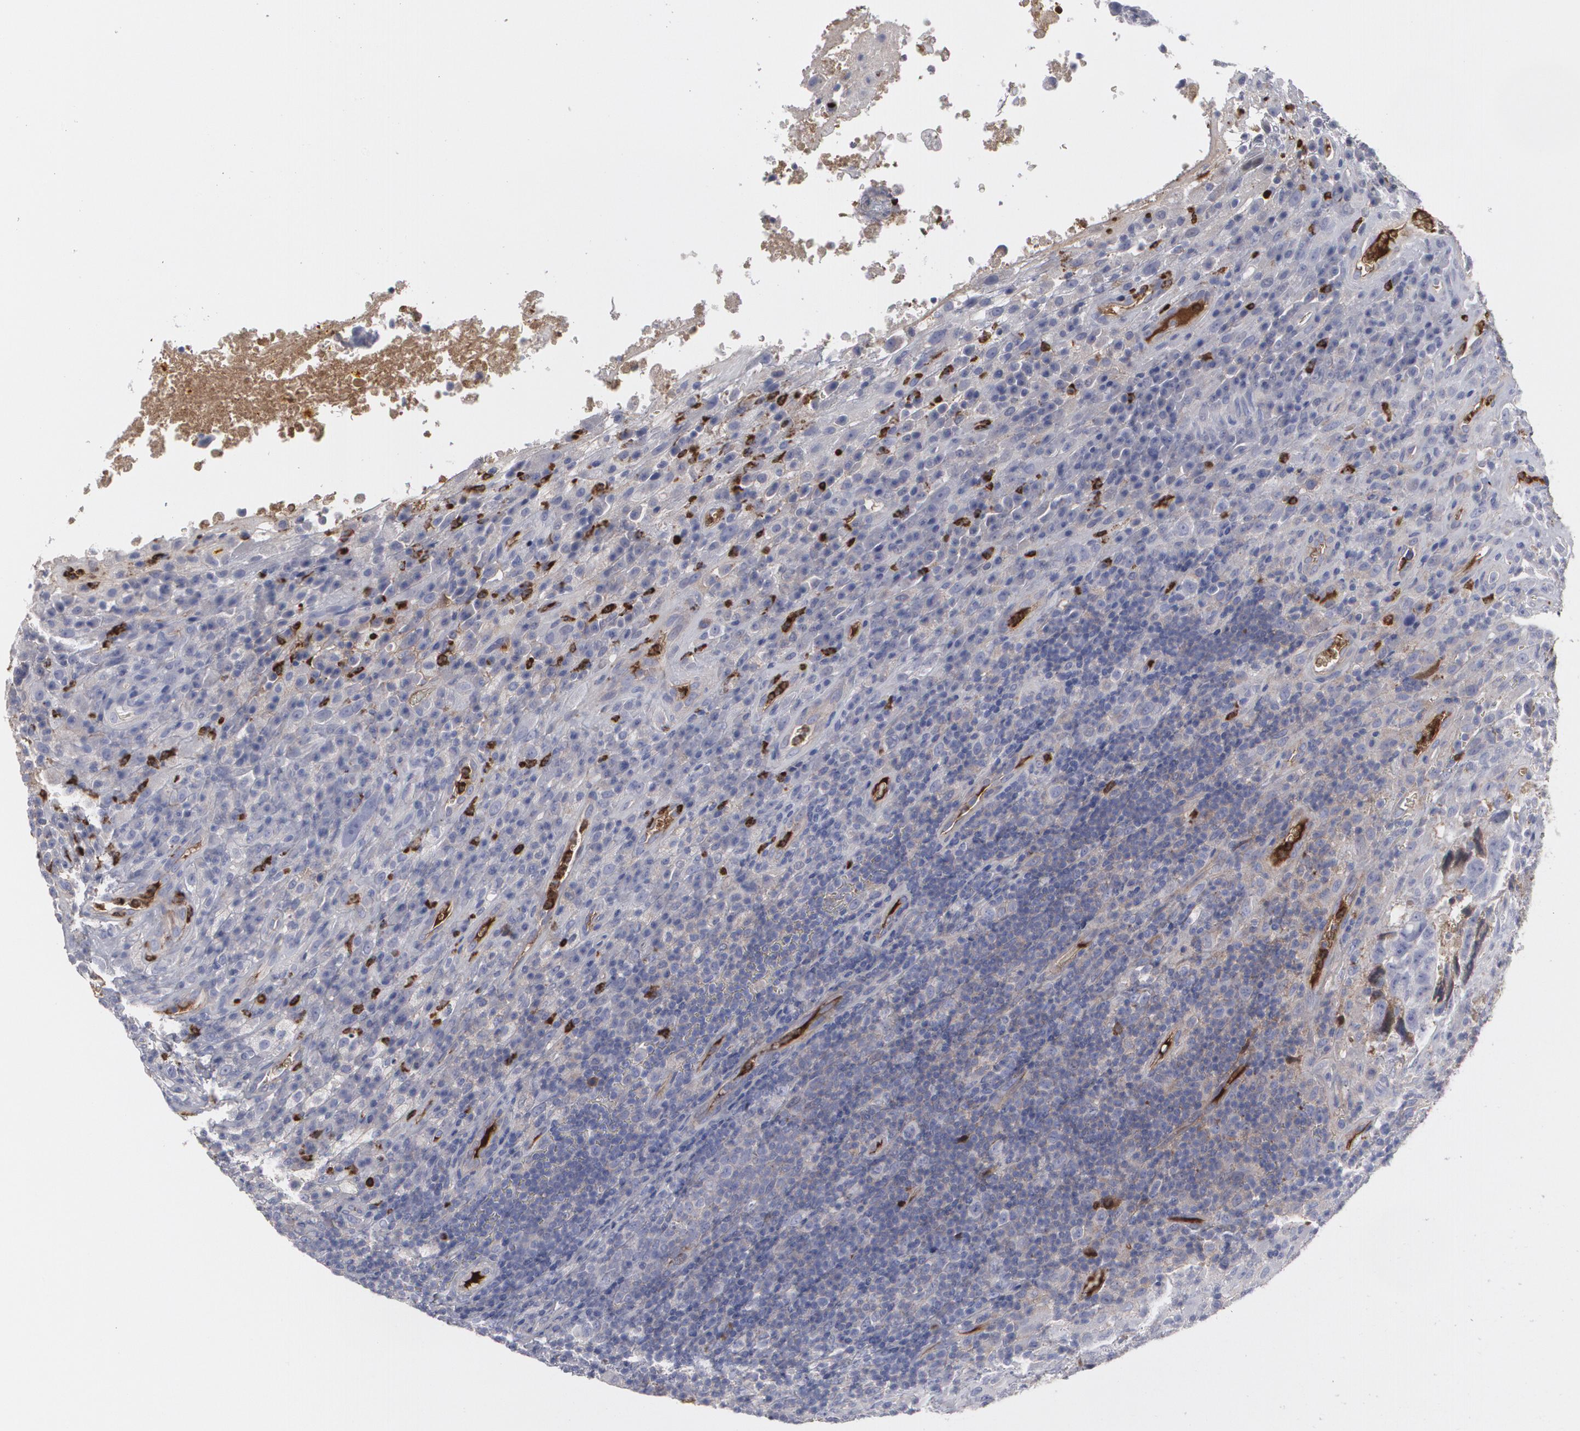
{"staining": {"intensity": "weak", "quantity": "<25%", "location": "cytoplasmic/membranous"}, "tissue": "testis cancer", "cell_type": "Tumor cells", "image_type": "cancer", "snomed": [{"axis": "morphology", "description": "Necrosis, NOS"}, {"axis": "morphology", "description": "Carcinoma, Embryonal, NOS"}, {"axis": "topography", "description": "Testis"}], "caption": "There is no significant expression in tumor cells of testis cancer.", "gene": "LRG1", "patient": {"sex": "male", "age": 19}}